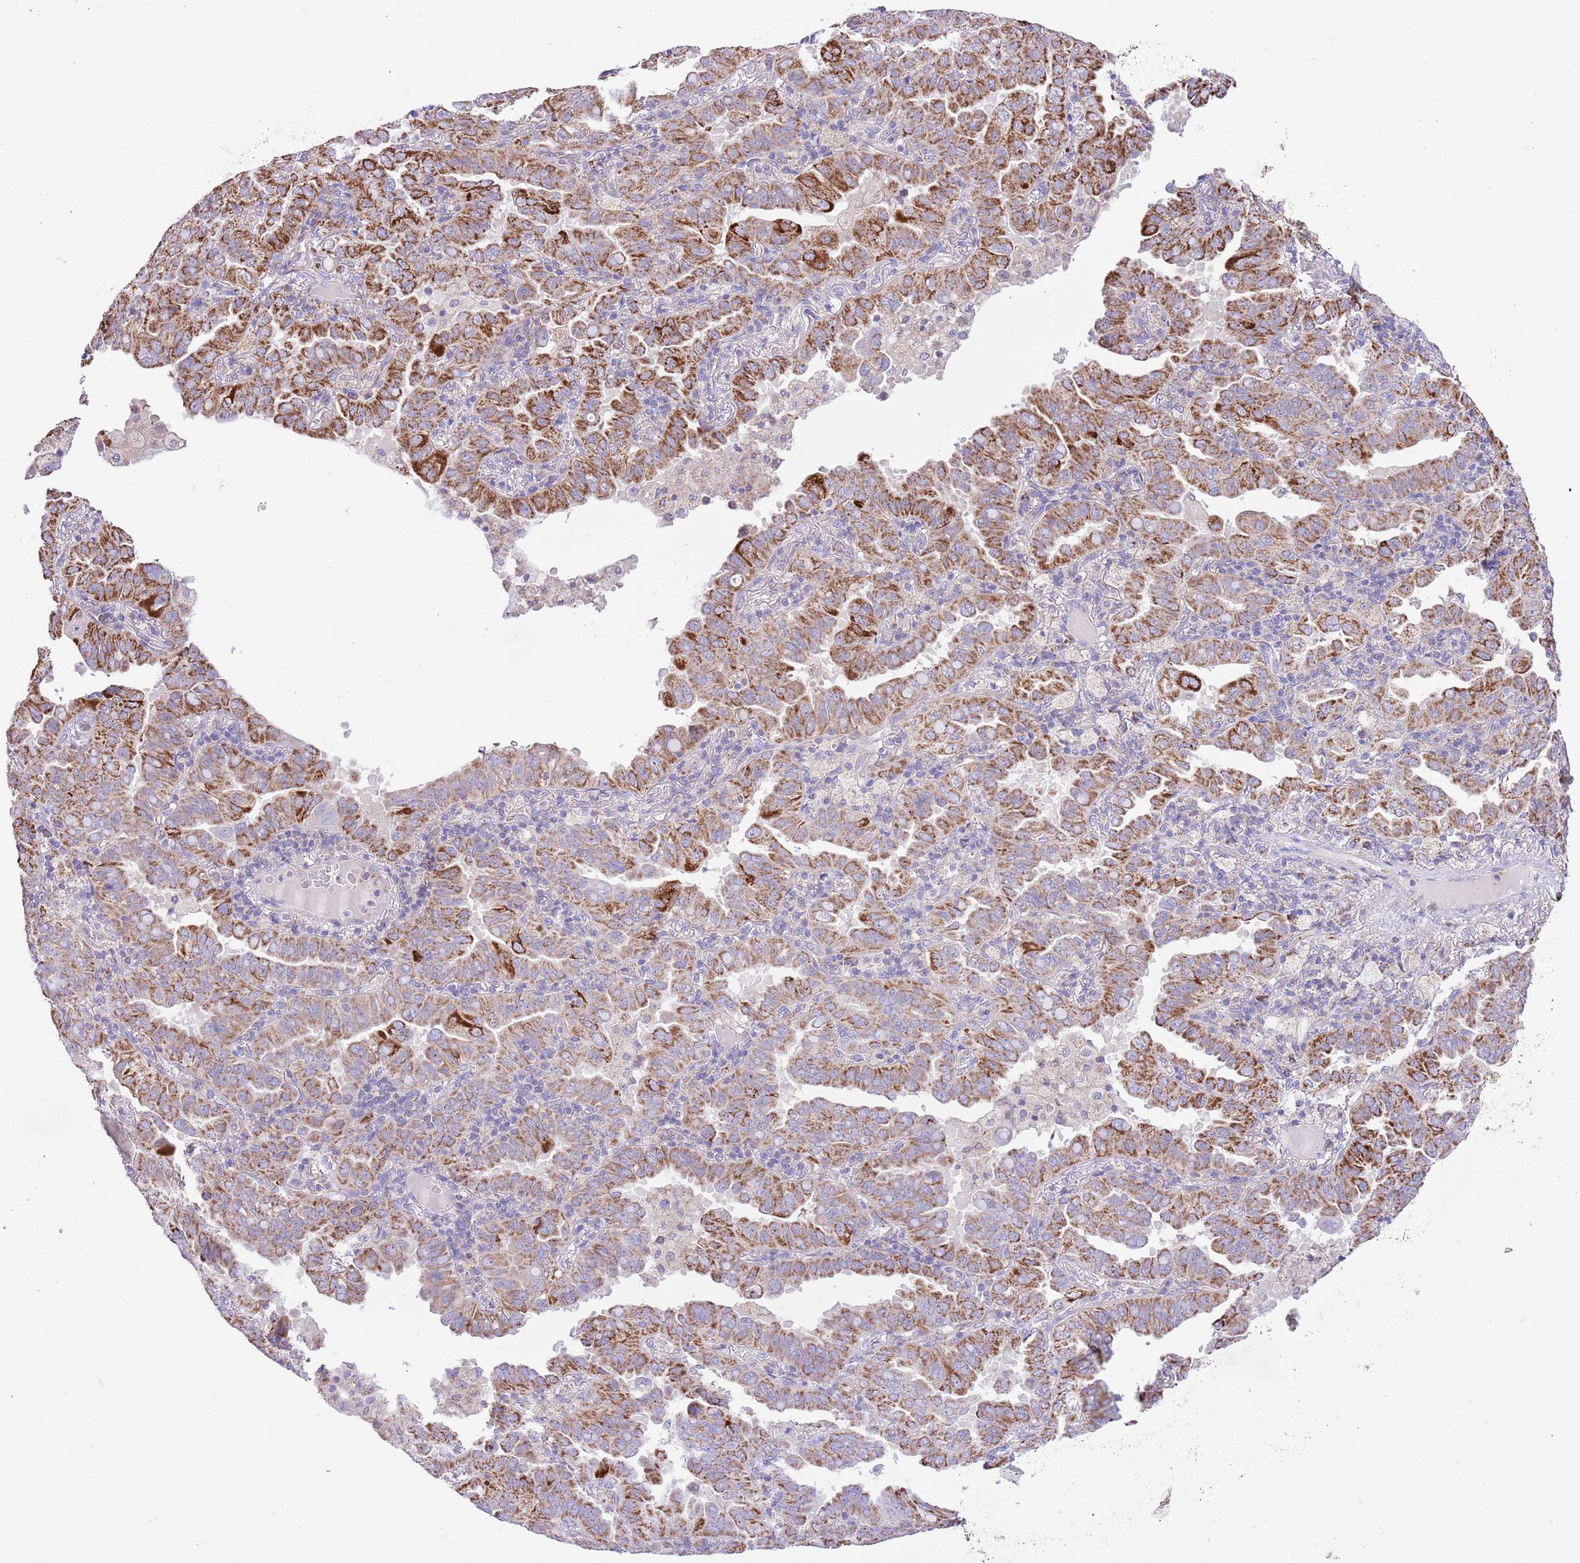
{"staining": {"intensity": "strong", "quantity": "25%-75%", "location": "cytoplasmic/membranous"}, "tissue": "lung cancer", "cell_type": "Tumor cells", "image_type": "cancer", "snomed": [{"axis": "morphology", "description": "Adenocarcinoma, NOS"}, {"axis": "topography", "description": "Lung"}], "caption": "Lung adenocarcinoma stained with a protein marker reveals strong staining in tumor cells.", "gene": "SS18L2", "patient": {"sex": "male", "age": 64}}